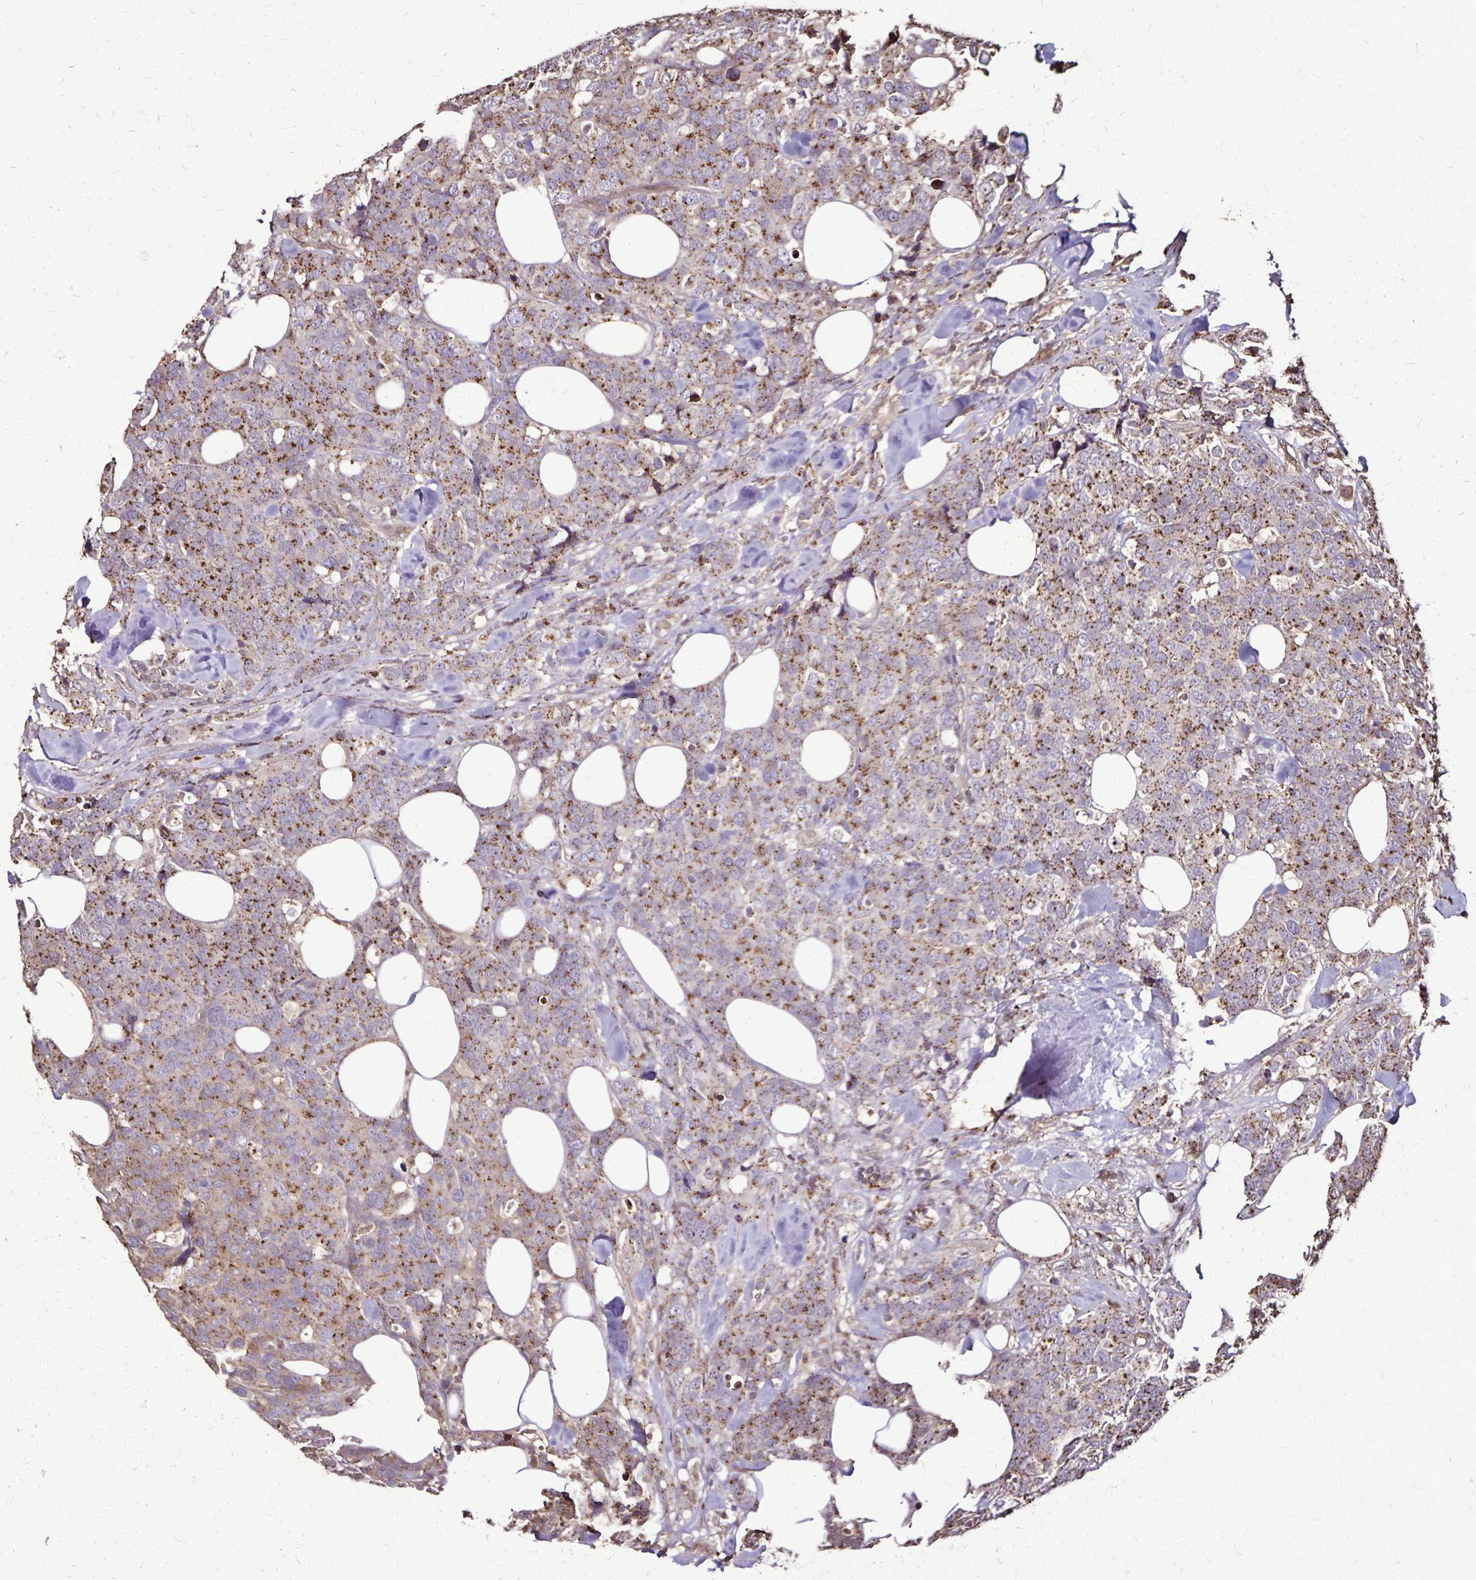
{"staining": {"intensity": "strong", "quantity": "25%-75%", "location": "cytoplasmic/membranous"}, "tissue": "breast cancer", "cell_type": "Tumor cells", "image_type": "cancer", "snomed": [{"axis": "morphology", "description": "Lobular carcinoma"}, {"axis": "topography", "description": "Breast"}], "caption": "Strong cytoplasmic/membranous protein expression is appreciated in about 25%-75% of tumor cells in lobular carcinoma (breast). The staining is performed using DAB brown chromogen to label protein expression. The nuclei are counter-stained blue using hematoxylin.", "gene": "CHMP1B", "patient": {"sex": "female", "age": 59}}